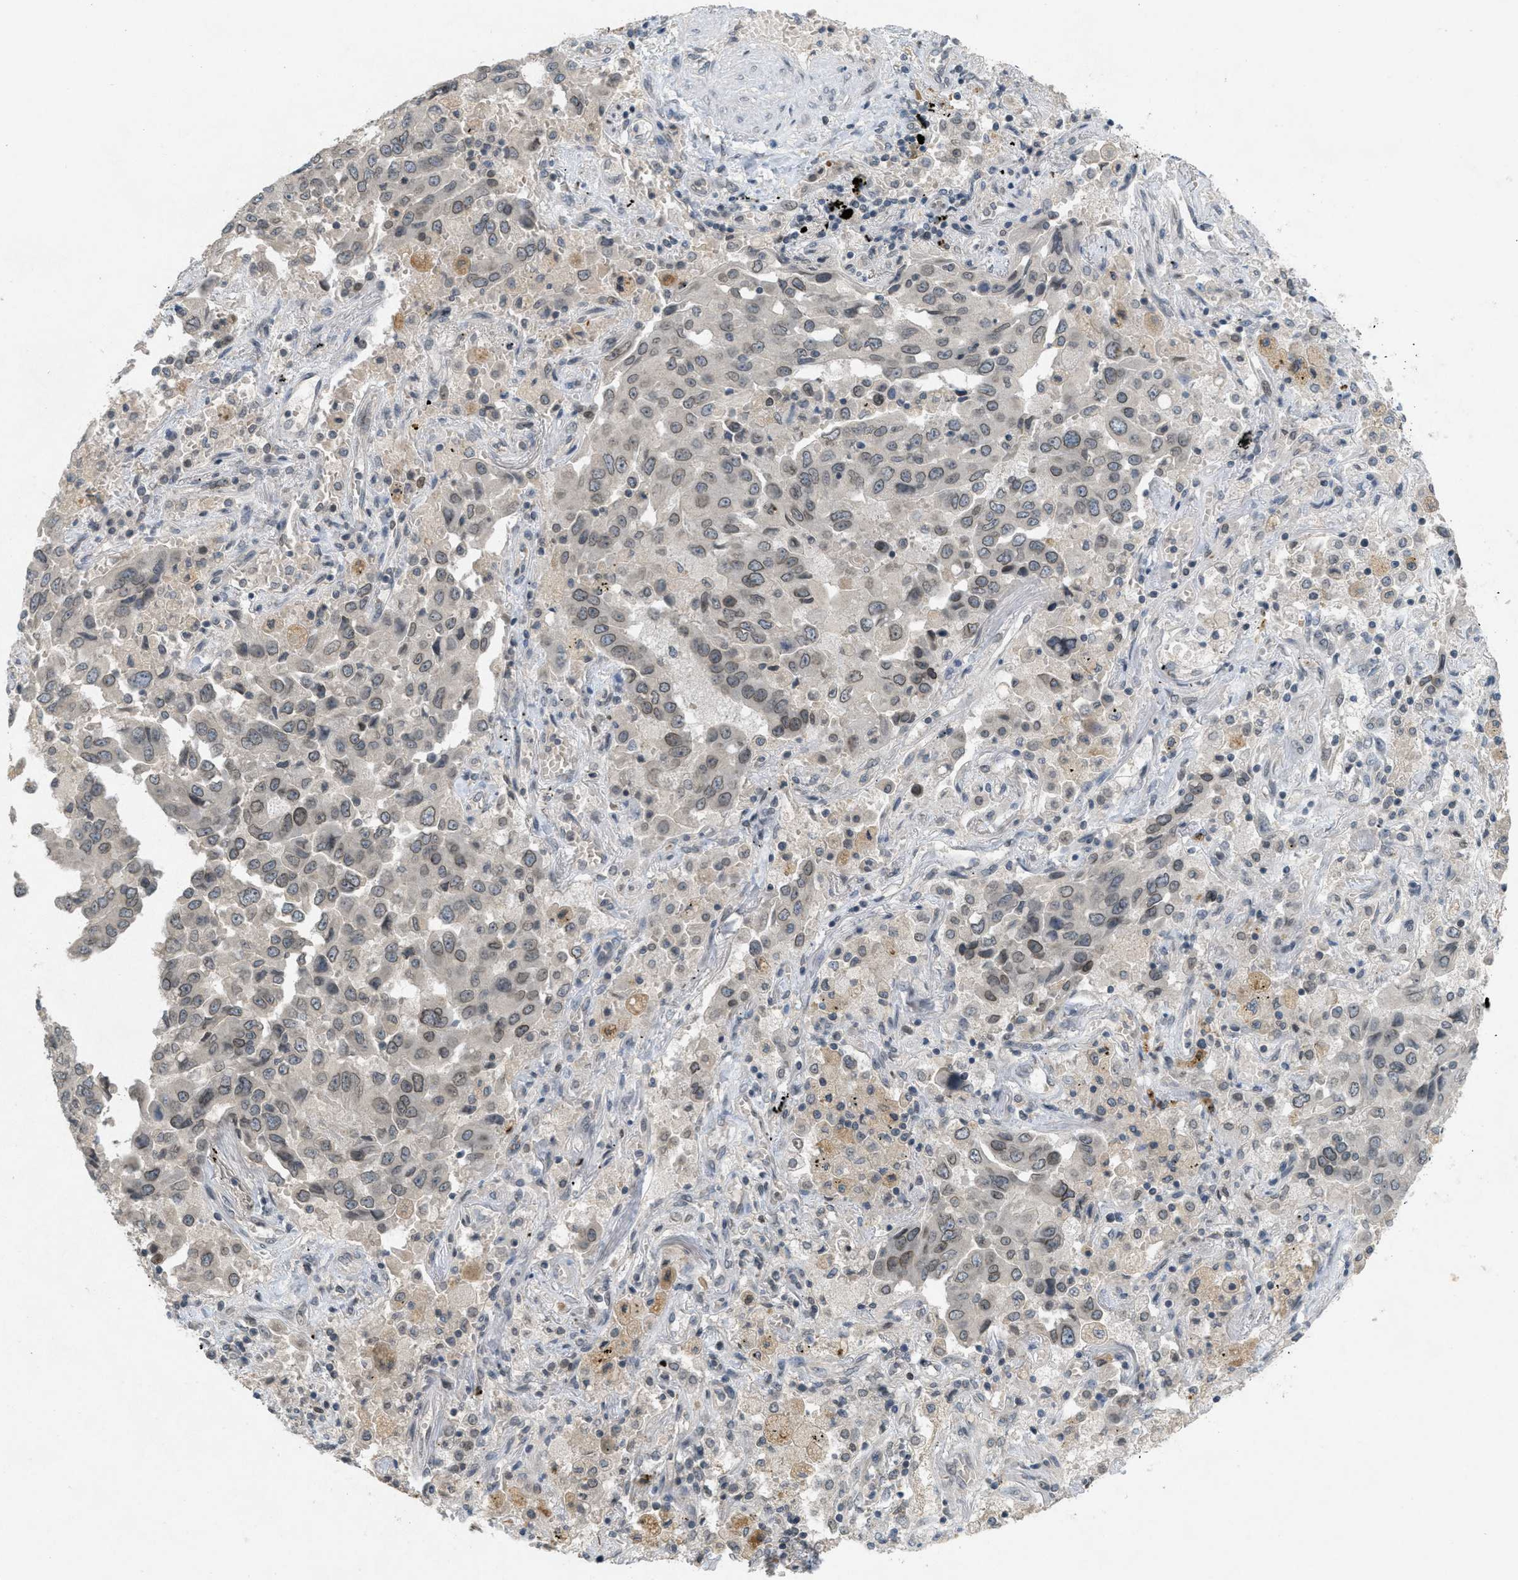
{"staining": {"intensity": "weak", "quantity": "25%-75%", "location": "cytoplasmic/membranous,nuclear"}, "tissue": "lung cancer", "cell_type": "Tumor cells", "image_type": "cancer", "snomed": [{"axis": "morphology", "description": "Adenocarcinoma, NOS"}, {"axis": "topography", "description": "Lung"}], "caption": "The image demonstrates immunohistochemical staining of lung adenocarcinoma. There is weak cytoplasmic/membranous and nuclear positivity is appreciated in approximately 25%-75% of tumor cells.", "gene": "ABHD6", "patient": {"sex": "female", "age": 65}}